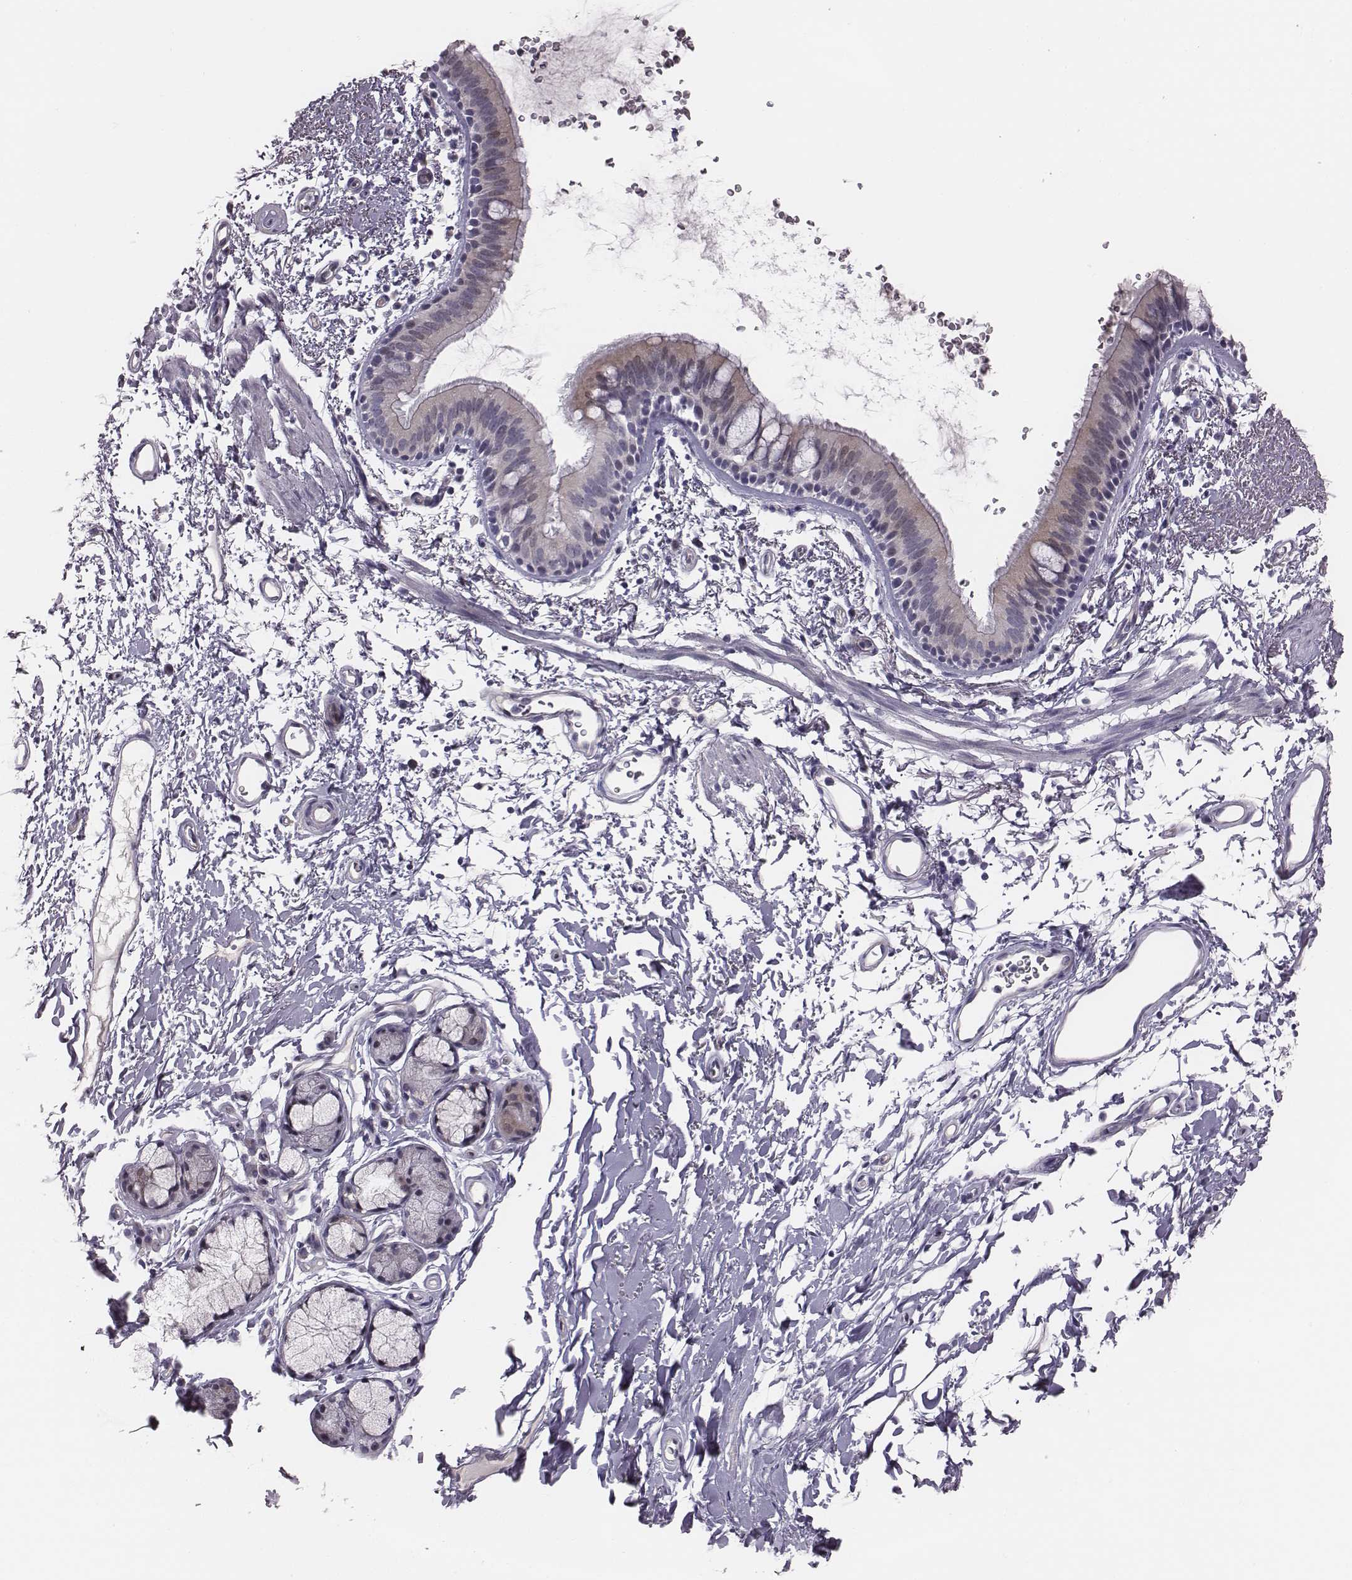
{"staining": {"intensity": "weak", "quantity": "<25%", "location": "cytoplasmic/membranous"}, "tissue": "bronchus", "cell_type": "Respiratory epithelial cells", "image_type": "normal", "snomed": [{"axis": "morphology", "description": "Normal tissue, NOS"}, {"axis": "topography", "description": "Lymph node"}, {"axis": "topography", "description": "Bronchus"}], "caption": "This photomicrograph is of normal bronchus stained with immunohistochemistry to label a protein in brown with the nuclei are counter-stained blue. There is no expression in respiratory epithelial cells.", "gene": "CACNG4", "patient": {"sex": "female", "age": 70}}